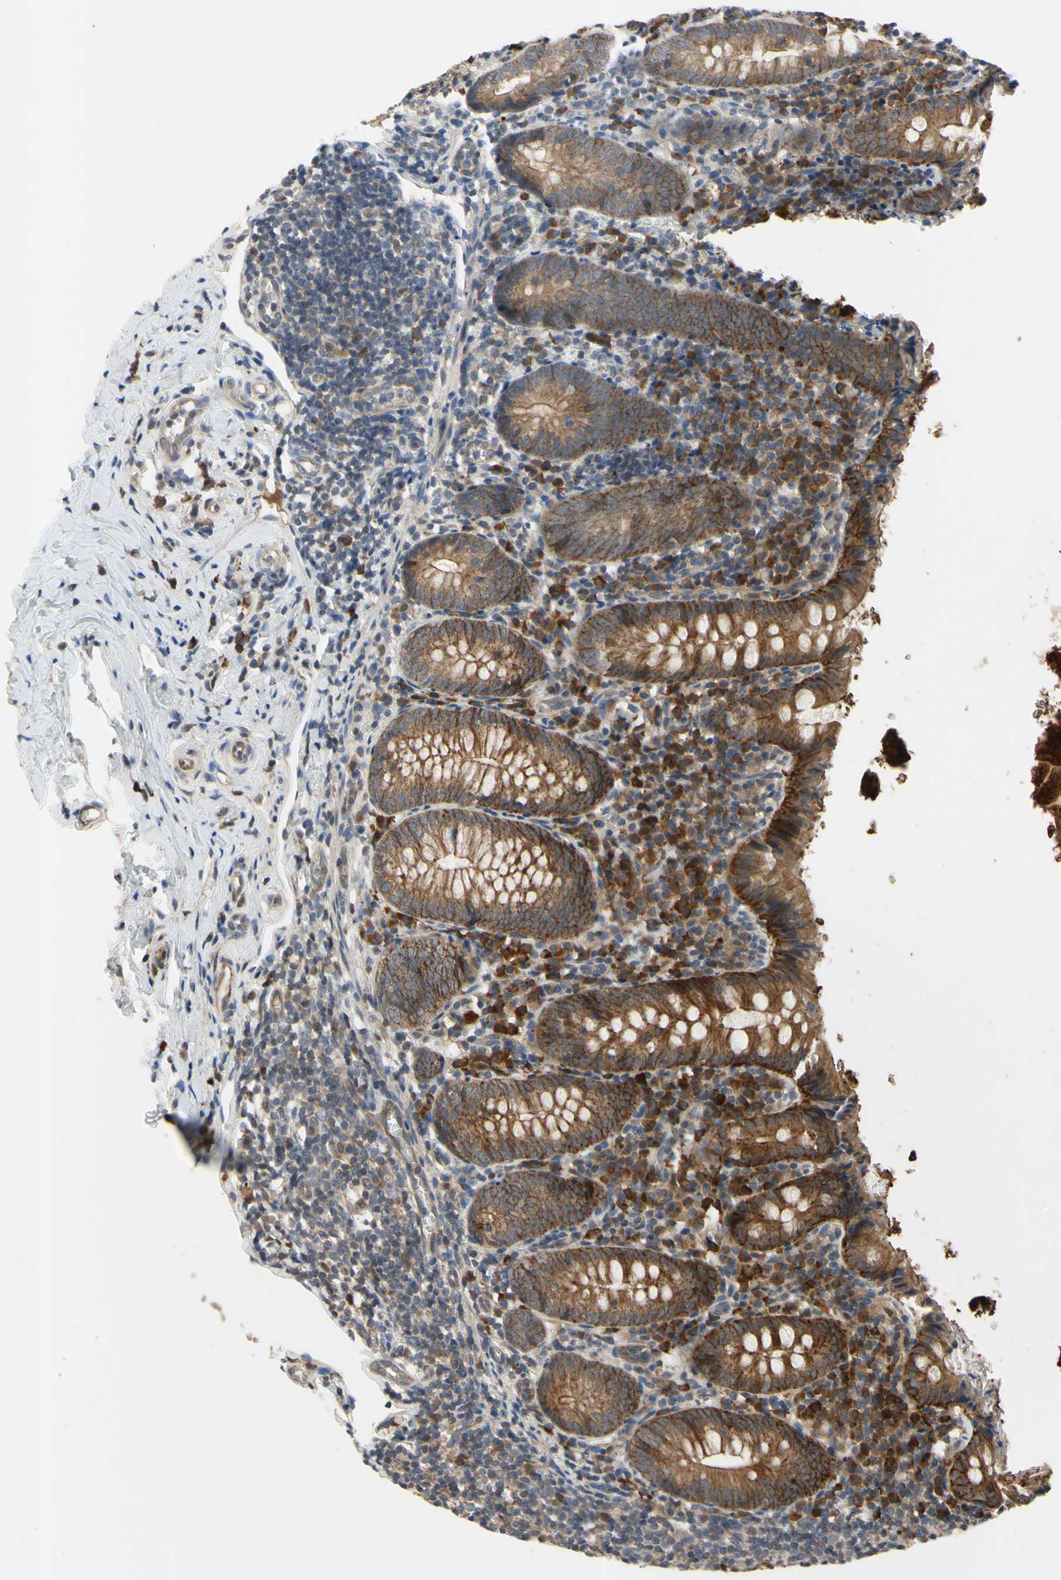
{"staining": {"intensity": "strong", "quantity": ">75%", "location": "cytoplasmic/membranous"}, "tissue": "appendix", "cell_type": "Glandular cells", "image_type": "normal", "snomed": [{"axis": "morphology", "description": "Normal tissue, NOS"}, {"axis": "topography", "description": "Appendix"}], "caption": "Approximately >75% of glandular cells in normal appendix reveal strong cytoplasmic/membranous protein staining as visualized by brown immunohistochemical staining.", "gene": "XIAP", "patient": {"sex": "female", "age": 10}}